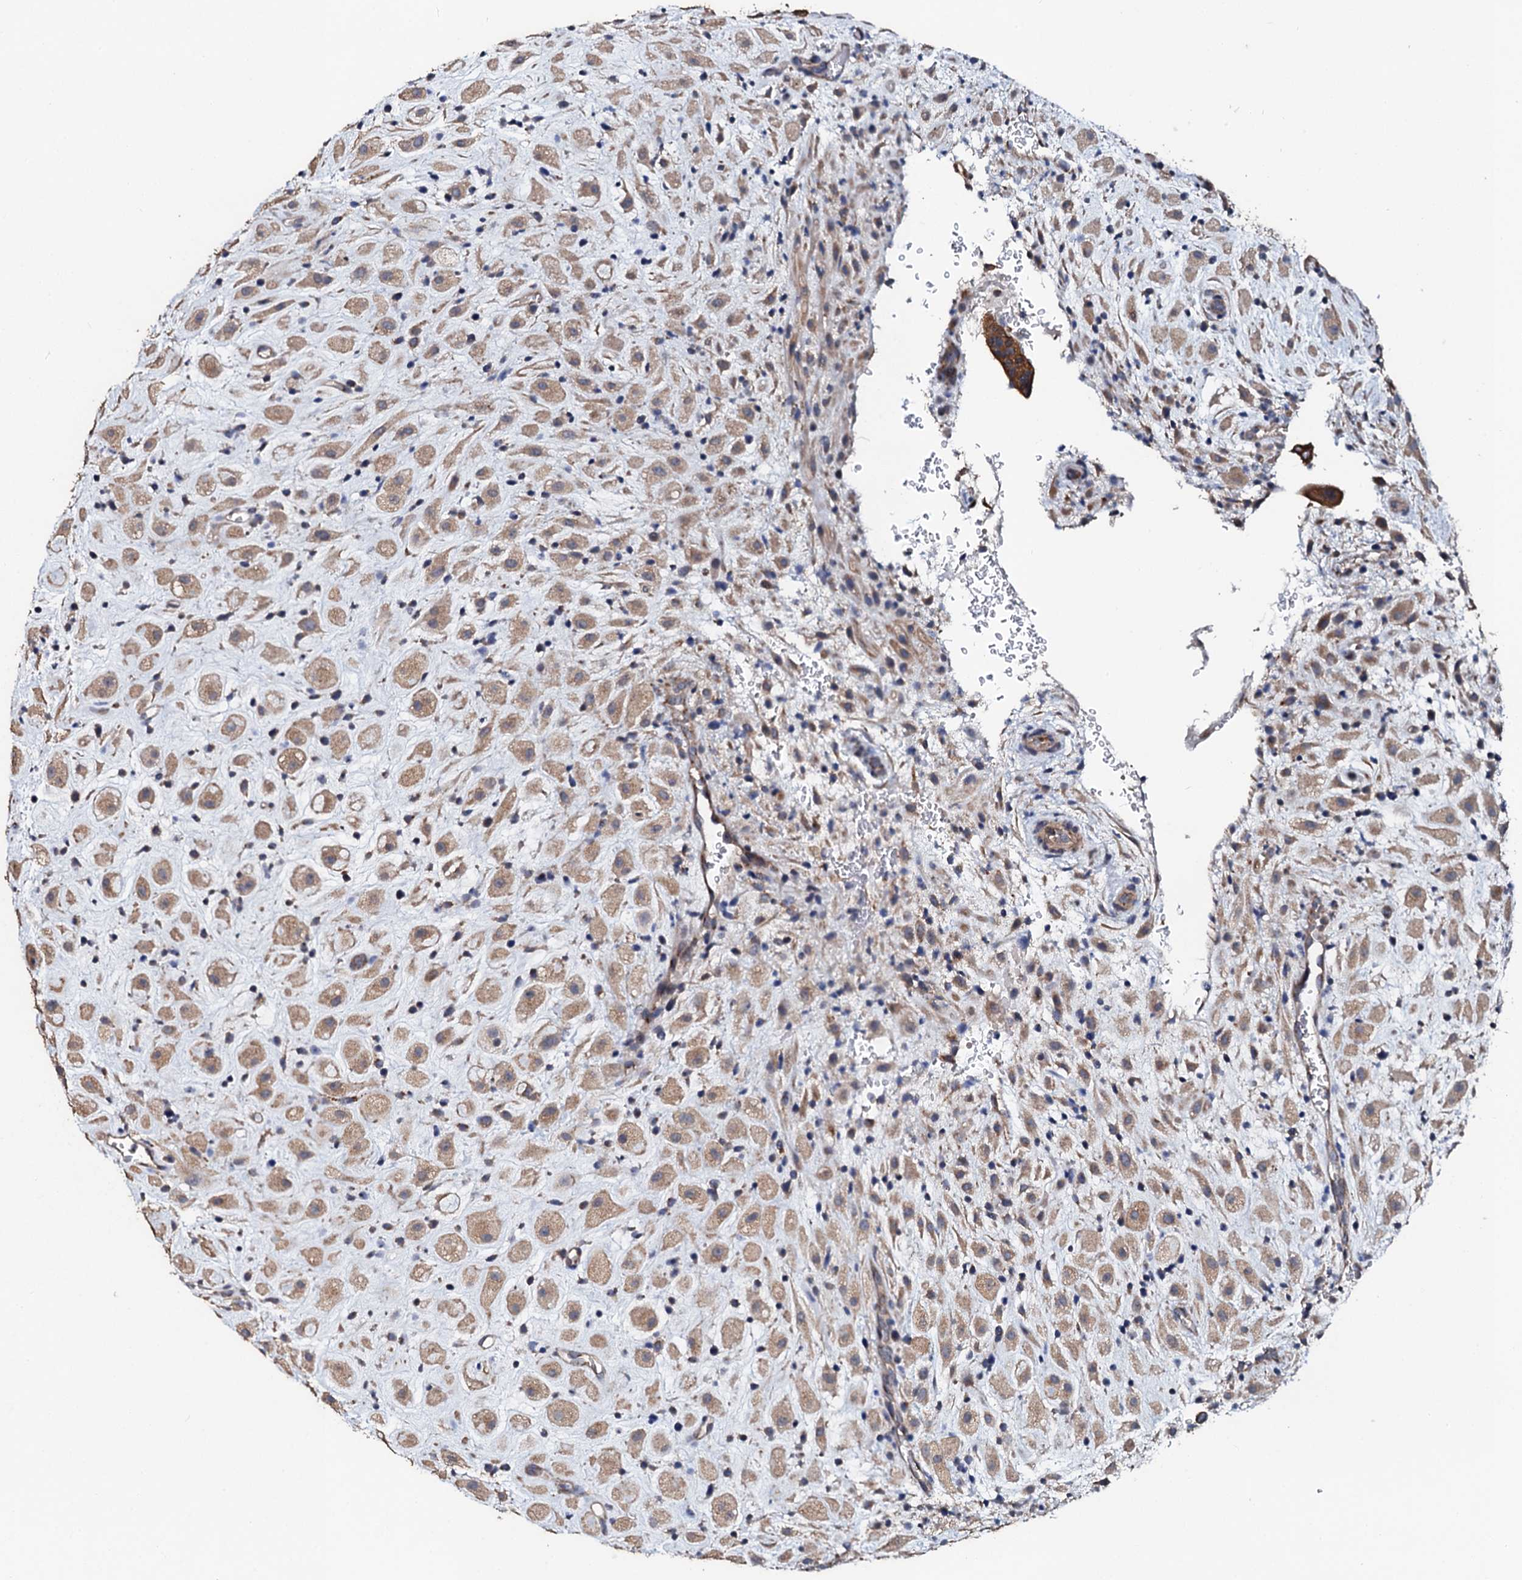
{"staining": {"intensity": "weak", "quantity": ">75%", "location": "cytoplasmic/membranous"}, "tissue": "placenta", "cell_type": "Decidual cells", "image_type": "normal", "snomed": [{"axis": "morphology", "description": "Normal tissue, NOS"}, {"axis": "topography", "description": "Placenta"}], "caption": "Immunohistochemical staining of unremarkable placenta demonstrates weak cytoplasmic/membranous protein expression in approximately >75% of decidual cells.", "gene": "GLCE", "patient": {"sex": "female", "age": 35}}